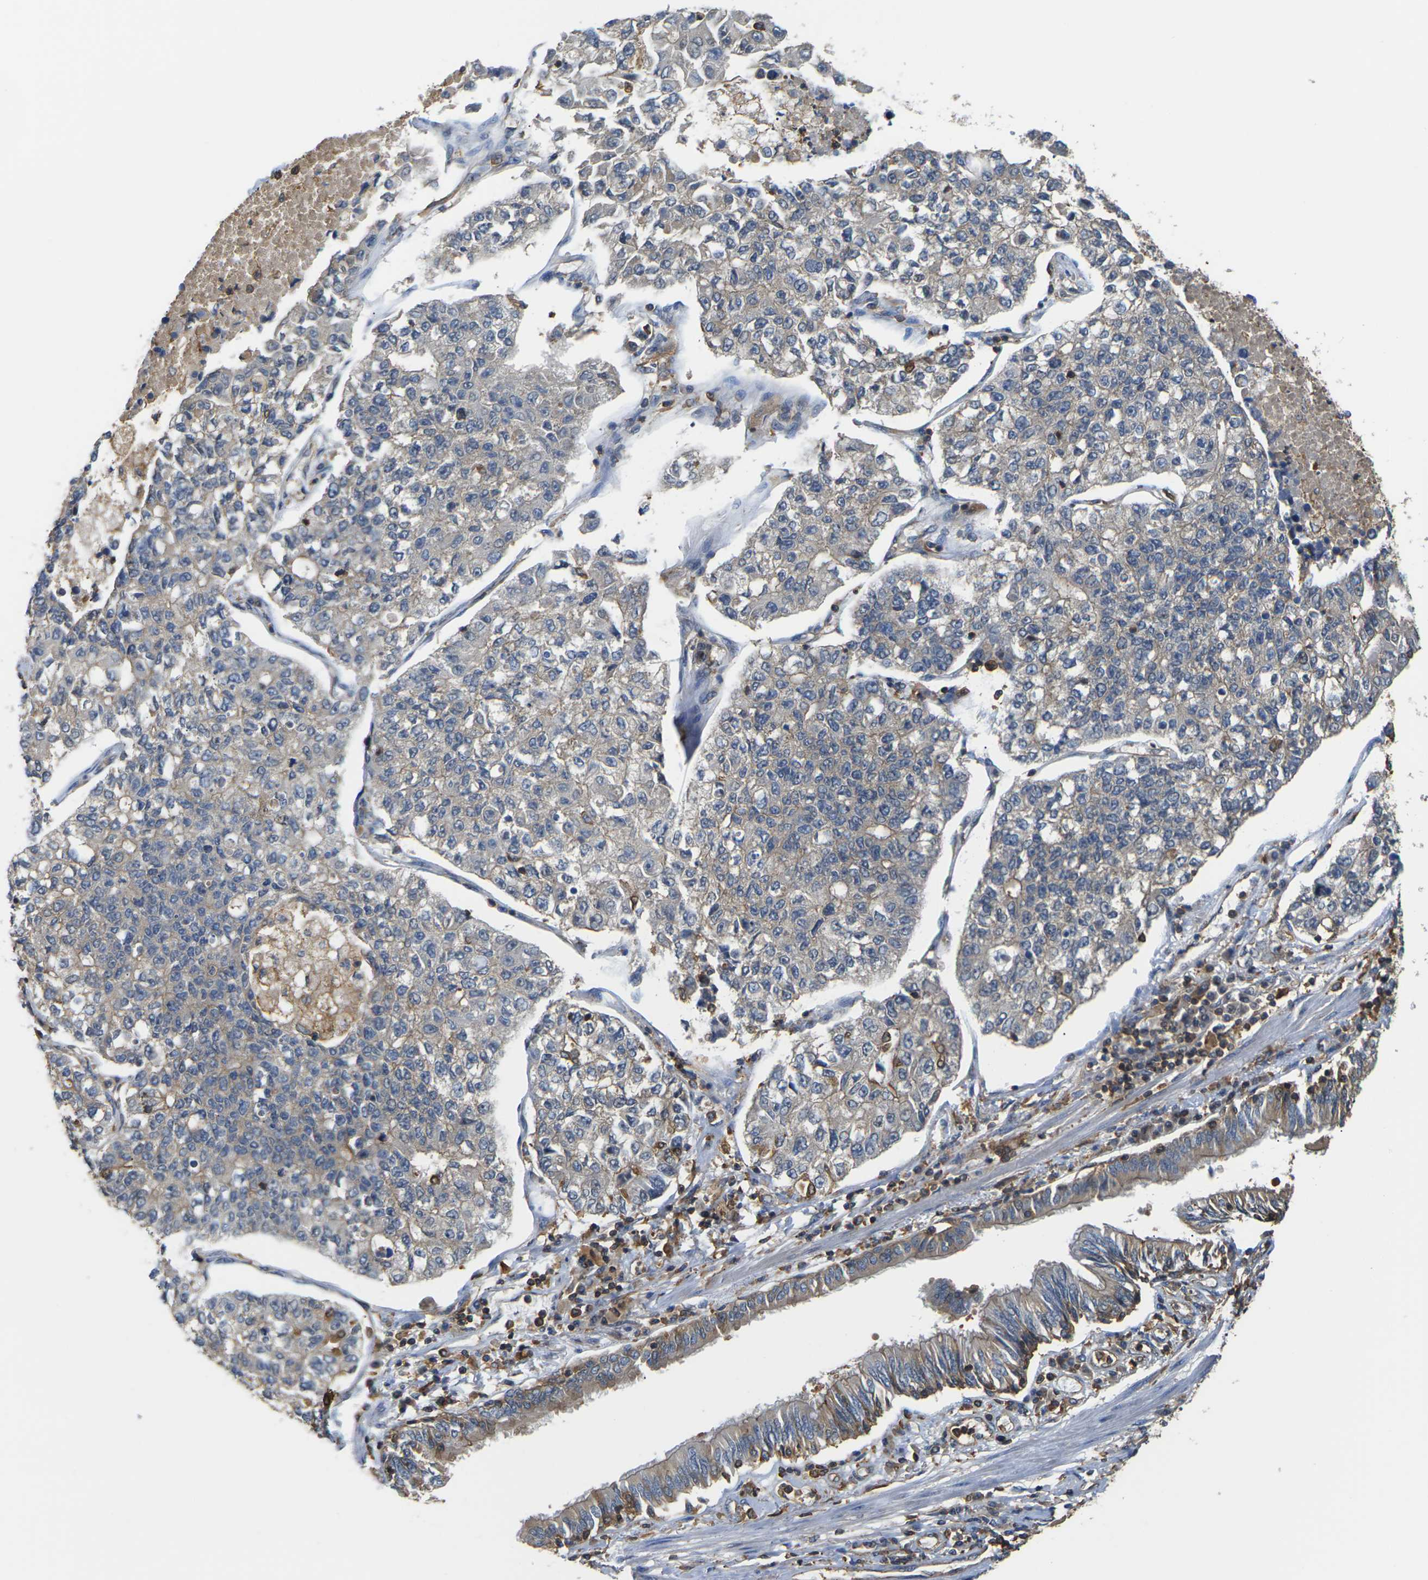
{"staining": {"intensity": "negative", "quantity": "none", "location": "none"}, "tissue": "lung cancer", "cell_type": "Tumor cells", "image_type": "cancer", "snomed": [{"axis": "morphology", "description": "Adenocarcinoma, NOS"}, {"axis": "topography", "description": "Lung"}], "caption": "A photomicrograph of human lung adenocarcinoma is negative for staining in tumor cells.", "gene": "IQGAP1", "patient": {"sex": "male", "age": 49}}